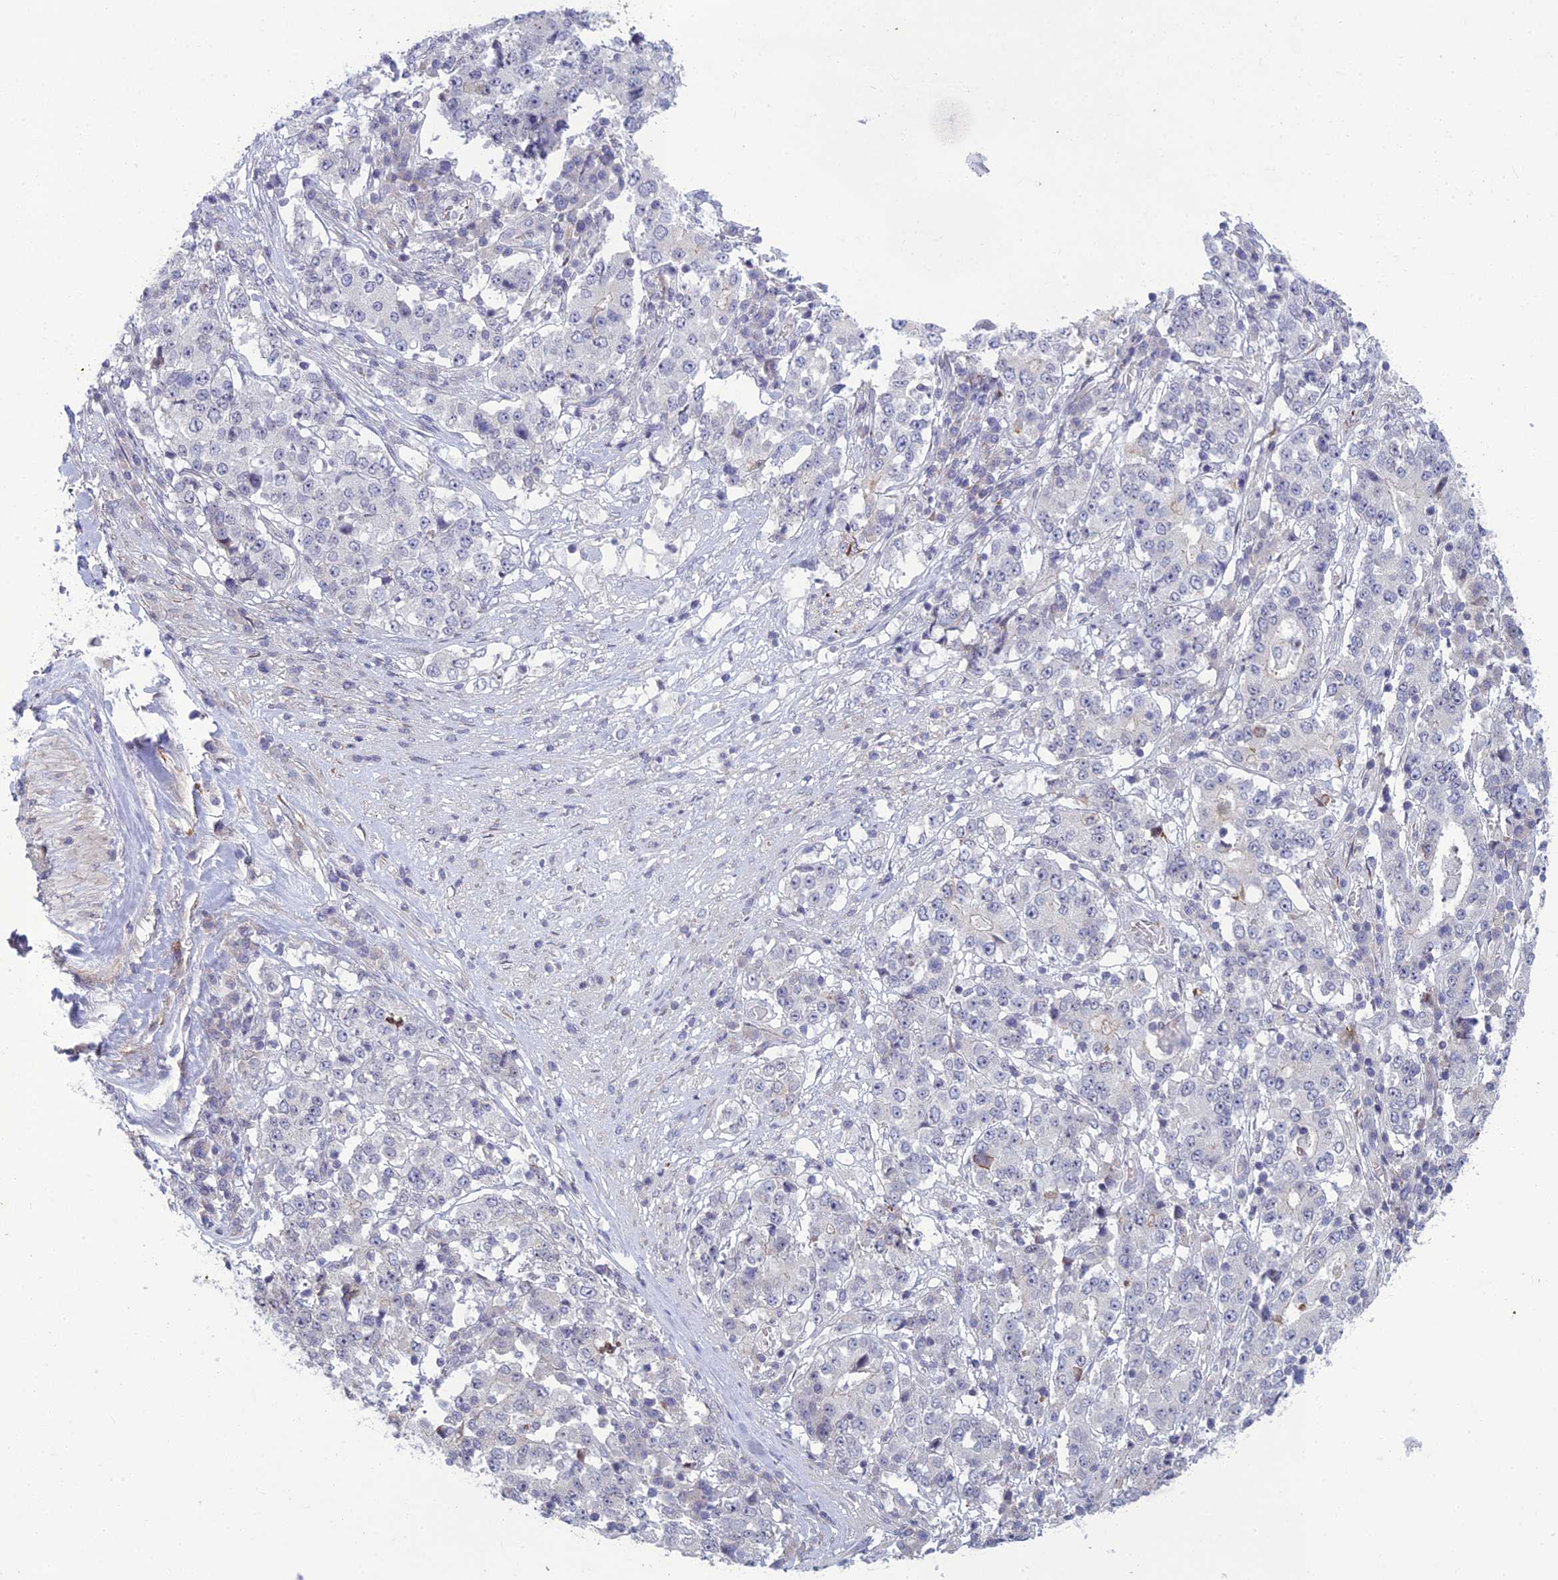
{"staining": {"intensity": "negative", "quantity": "none", "location": "none"}, "tissue": "stomach cancer", "cell_type": "Tumor cells", "image_type": "cancer", "snomed": [{"axis": "morphology", "description": "Adenocarcinoma, NOS"}, {"axis": "topography", "description": "Stomach"}], "caption": "An image of human stomach cancer is negative for staining in tumor cells.", "gene": "DTX2", "patient": {"sex": "male", "age": 59}}